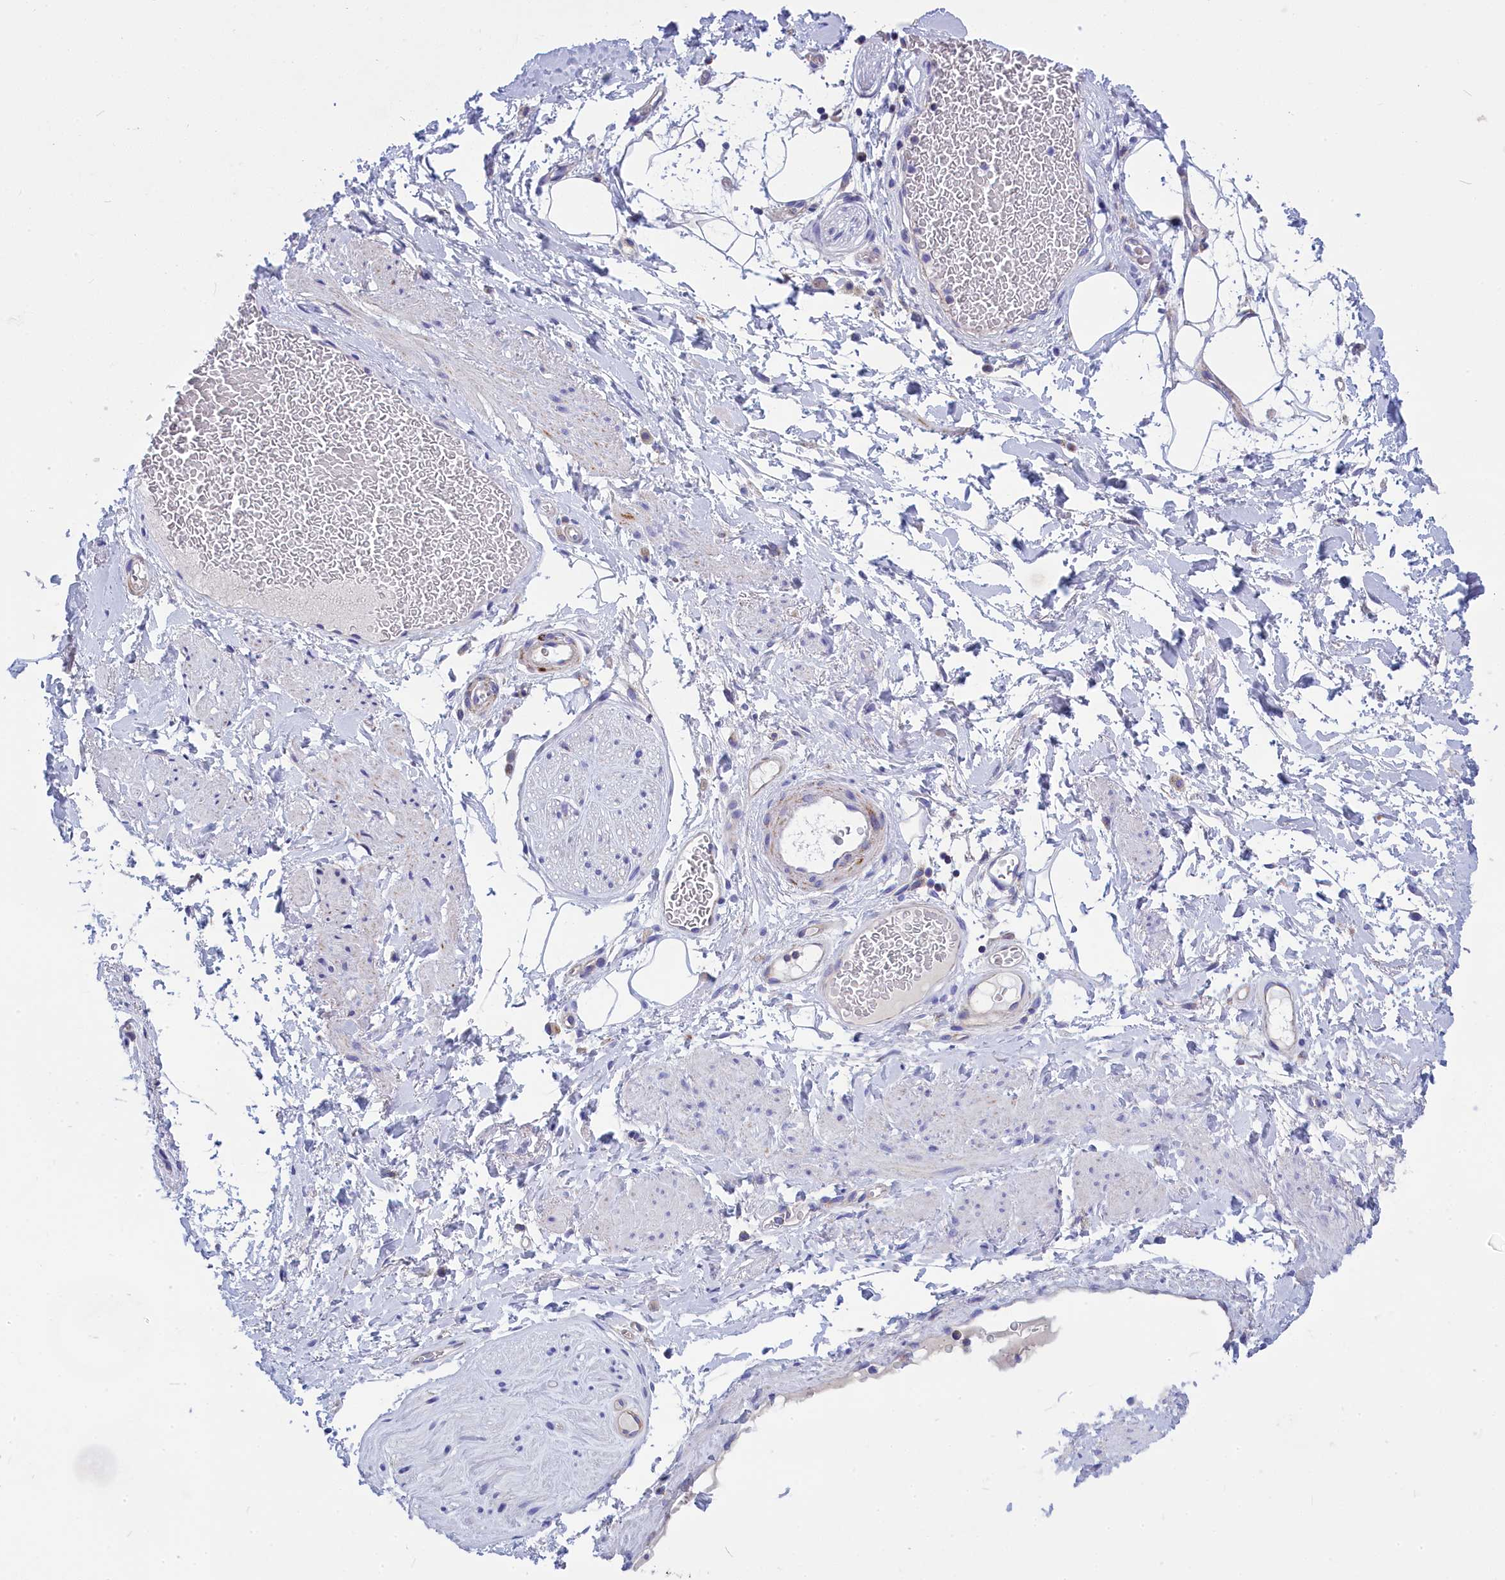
{"staining": {"intensity": "negative", "quantity": "none", "location": "none"}, "tissue": "adipose tissue", "cell_type": "Adipocytes", "image_type": "normal", "snomed": [{"axis": "morphology", "description": "Normal tissue, NOS"}, {"axis": "morphology", "description": "Adenocarcinoma, NOS"}, {"axis": "topography", "description": "Rectum"}, {"axis": "topography", "description": "Vagina"}, {"axis": "topography", "description": "Peripheral nerve tissue"}], "caption": "Immunohistochemistry (IHC) histopathology image of unremarkable human adipose tissue stained for a protein (brown), which displays no positivity in adipocytes.", "gene": "CCRL2", "patient": {"sex": "female", "age": 71}}